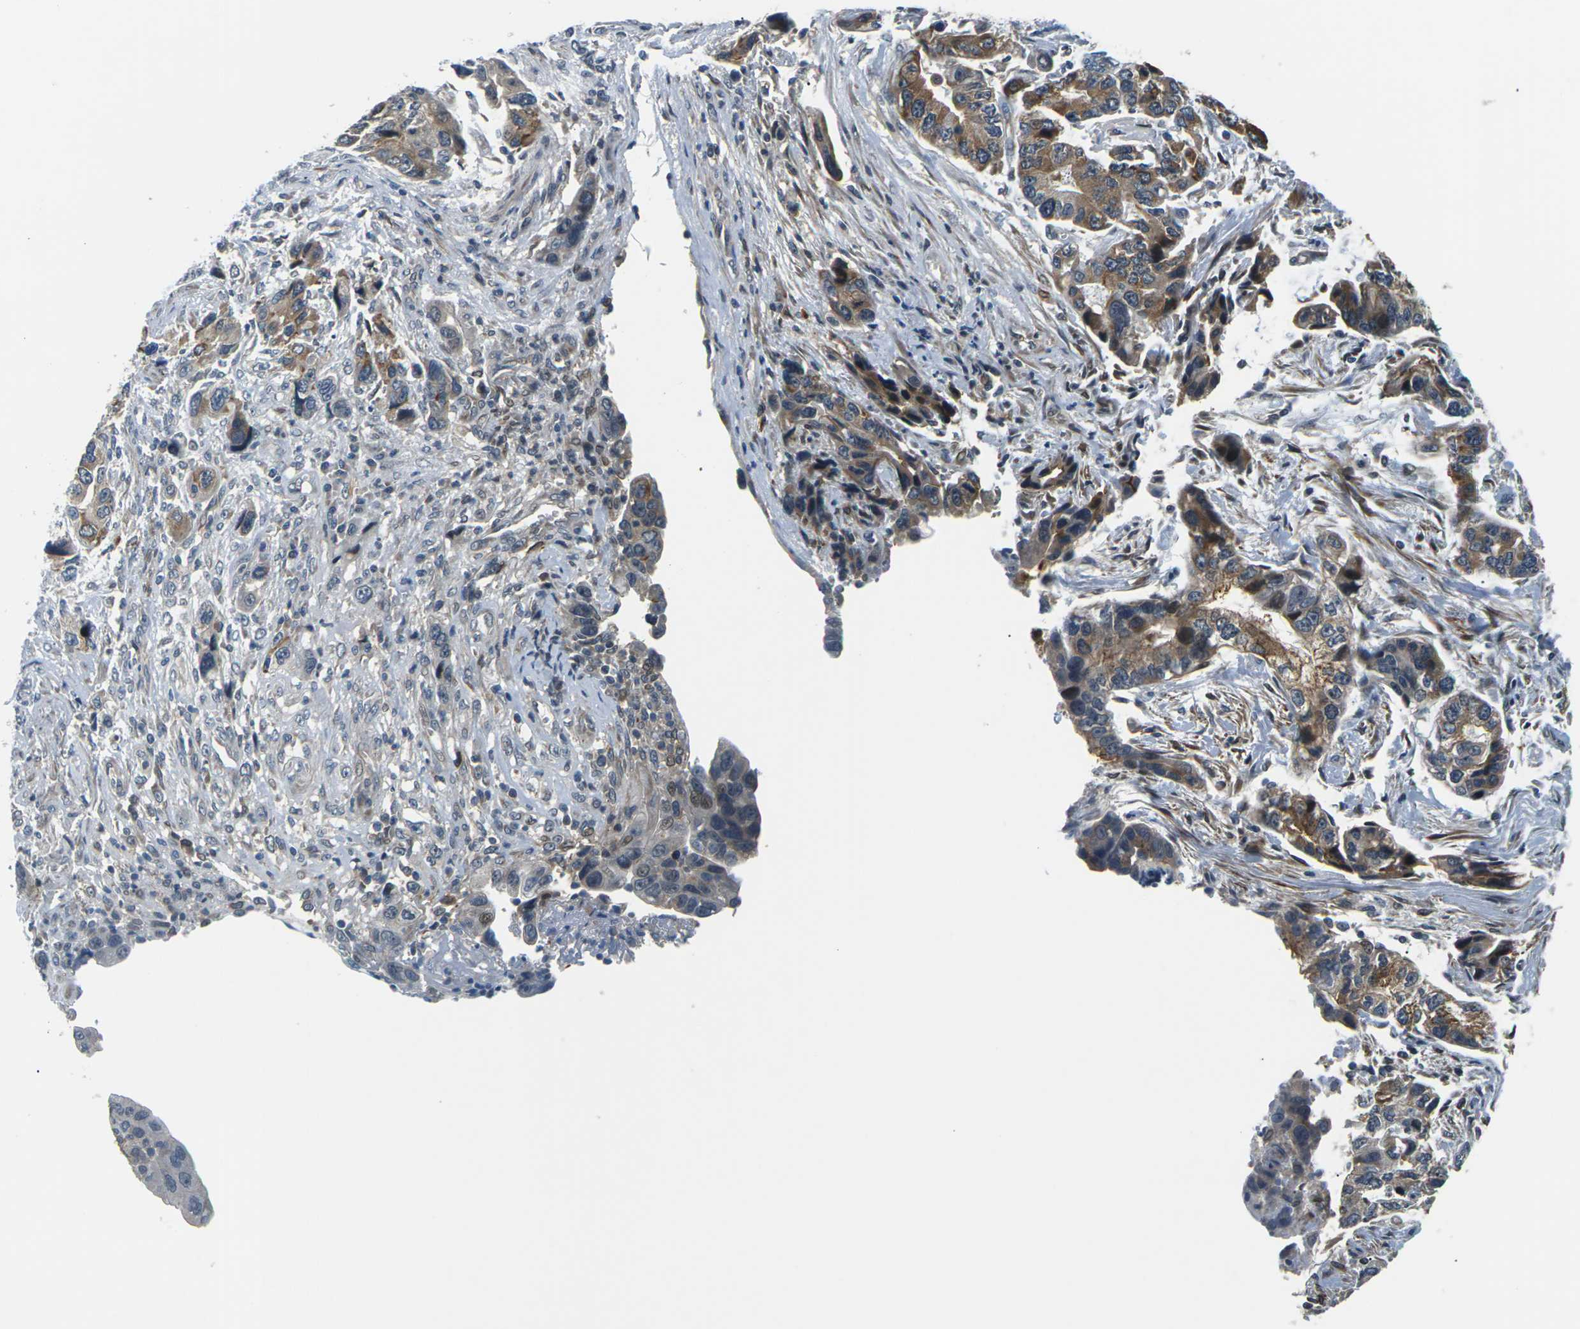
{"staining": {"intensity": "moderate", "quantity": ">75%", "location": "cytoplasmic/membranous"}, "tissue": "stomach cancer", "cell_type": "Tumor cells", "image_type": "cancer", "snomed": [{"axis": "morphology", "description": "Adenocarcinoma, NOS"}, {"axis": "topography", "description": "Stomach, lower"}], "caption": "Adenocarcinoma (stomach) was stained to show a protein in brown. There is medium levels of moderate cytoplasmic/membranous positivity in approximately >75% of tumor cells.", "gene": "SLC13A3", "patient": {"sex": "female", "age": 93}}